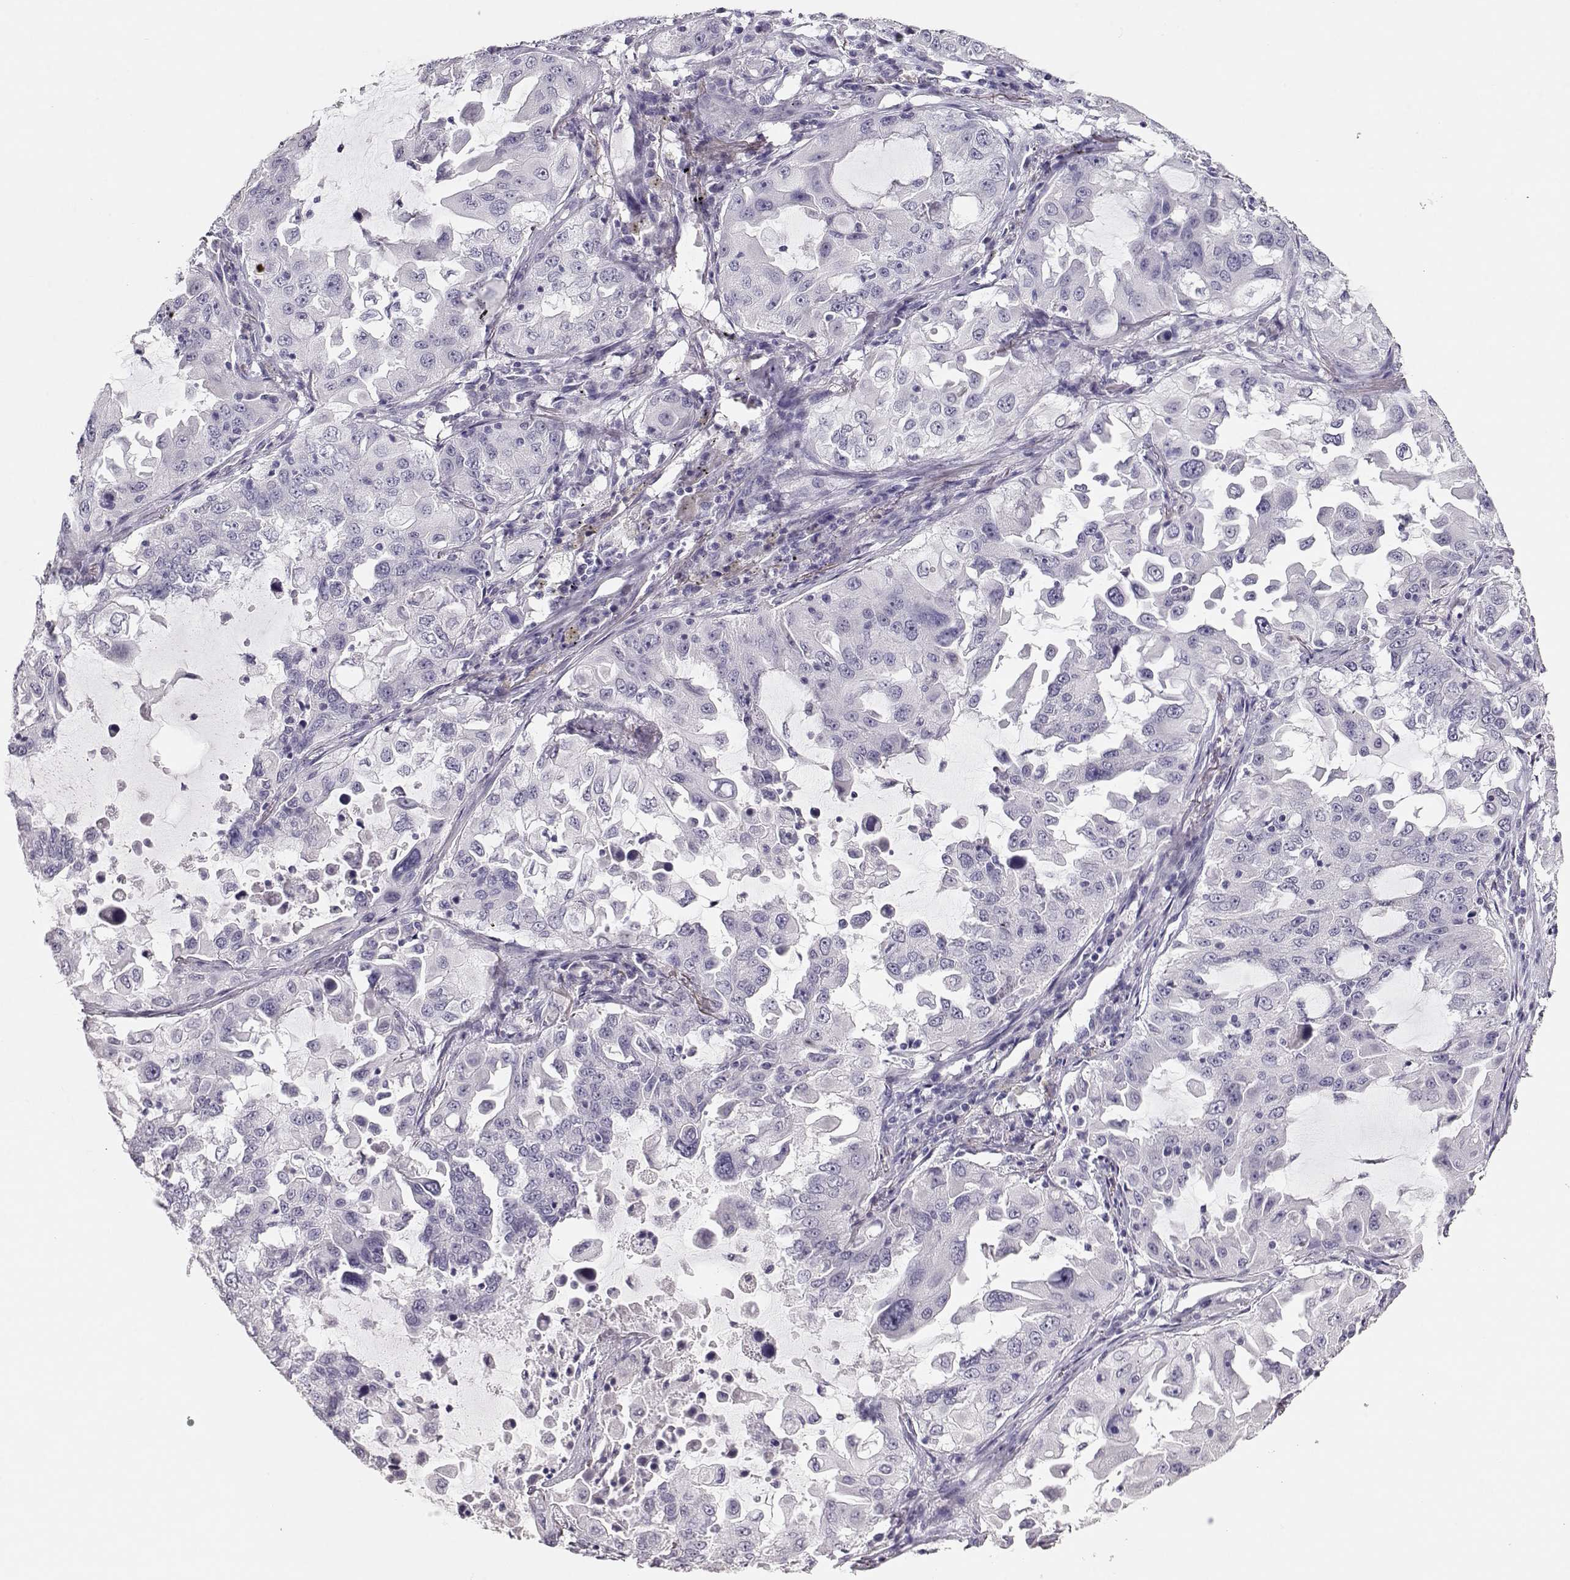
{"staining": {"intensity": "negative", "quantity": "none", "location": "none"}, "tissue": "lung cancer", "cell_type": "Tumor cells", "image_type": "cancer", "snomed": [{"axis": "morphology", "description": "Adenocarcinoma, NOS"}, {"axis": "topography", "description": "Lung"}], "caption": "An immunohistochemistry histopathology image of lung cancer is shown. There is no staining in tumor cells of lung cancer. (Immunohistochemistry, brightfield microscopy, high magnification).", "gene": "MAGEC1", "patient": {"sex": "female", "age": 61}}